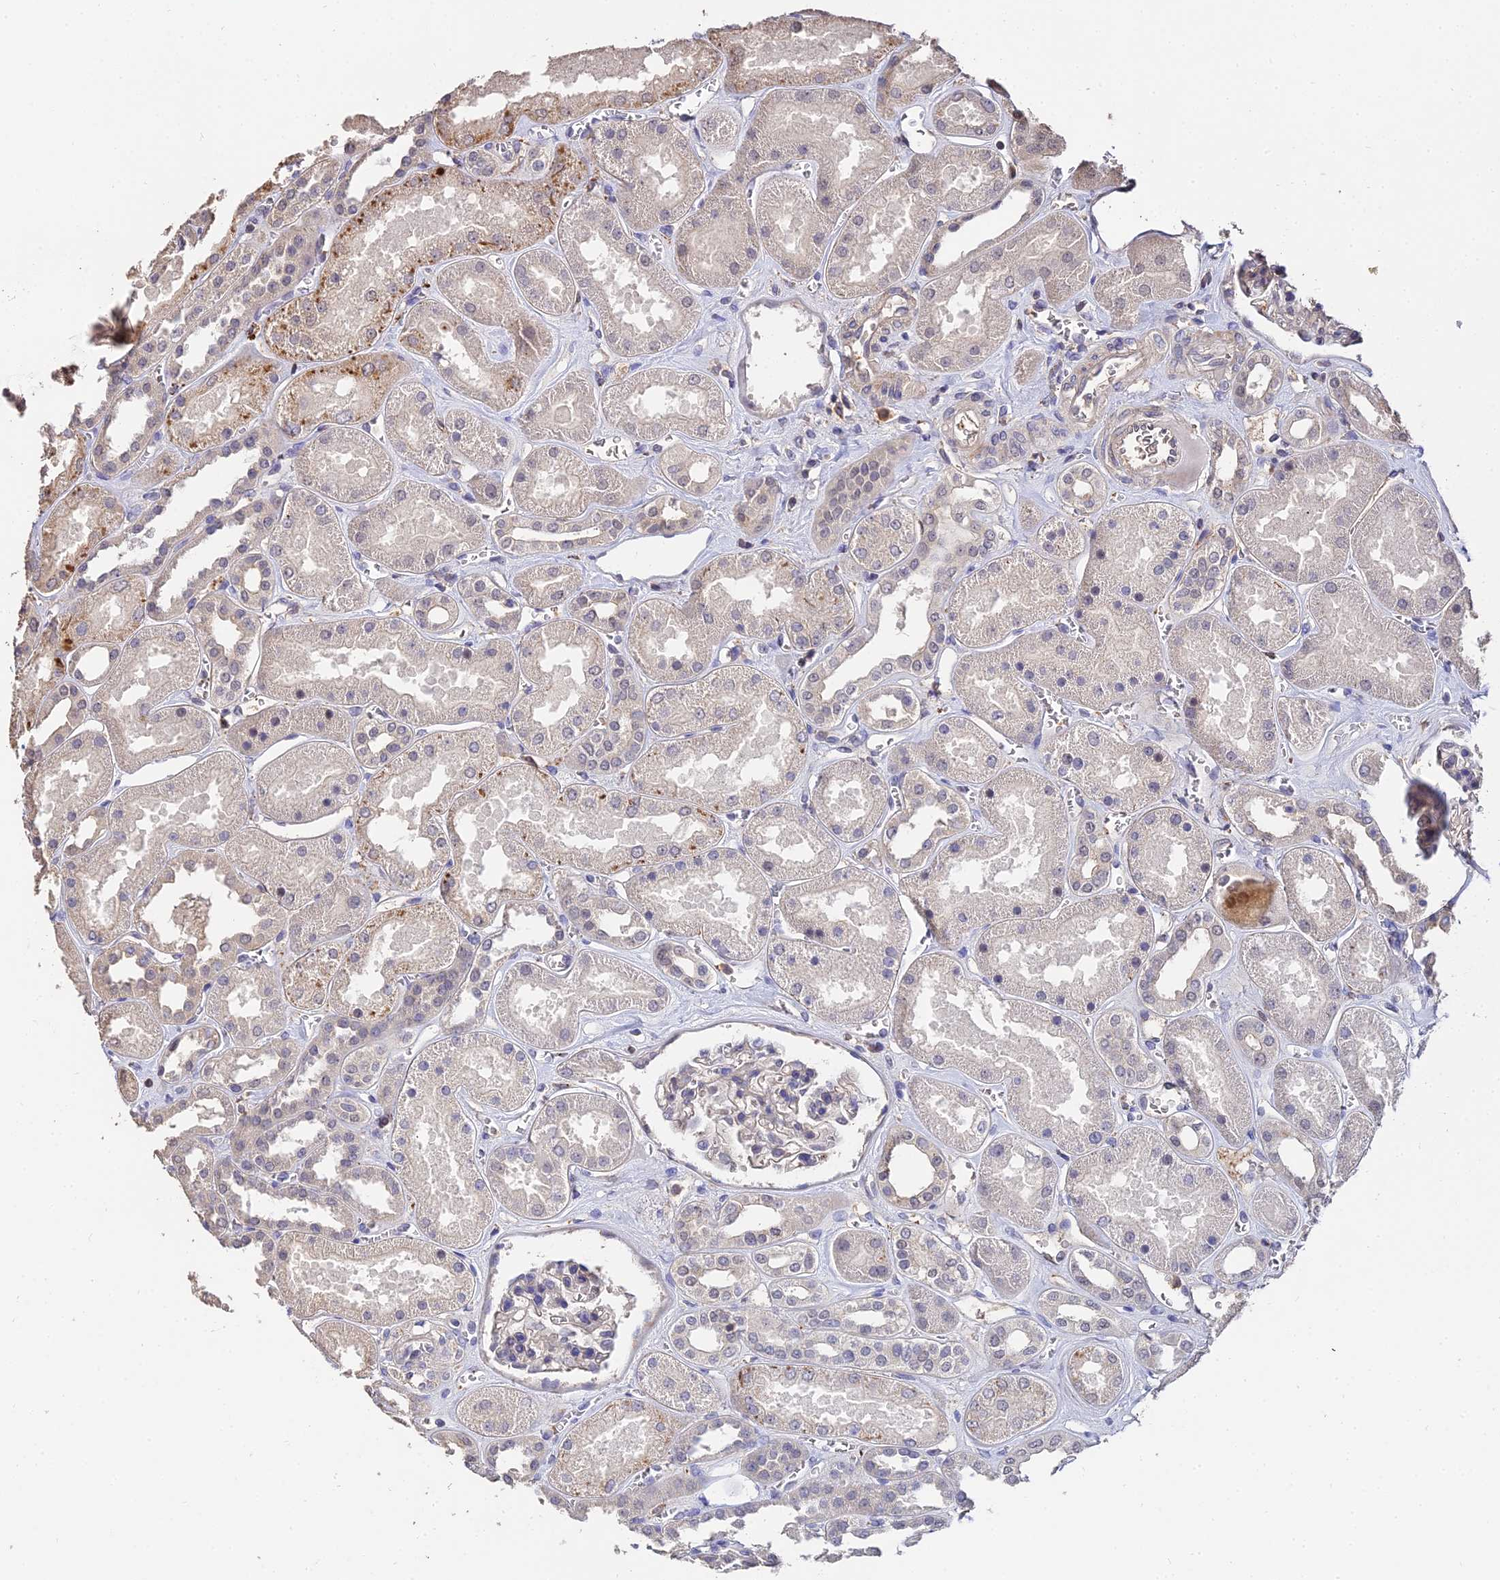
{"staining": {"intensity": "weak", "quantity": "<25%", "location": "cytoplasmic/membranous"}, "tissue": "kidney", "cell_type": "Cells in glomeruli", "image_type": "normal", "snomed": [{"axis": "morphology", "description": "Normal tissue, NOS"}, {"axis": "morphology", "description": "Adenocarcinoma, NOS"}, {"axis": "topography", "description": "Kidney"}], "caption": "Kidney stained for a protein using immunohistochemistry (IHC) demonstrates no staining cells in glomeruli.", "gene": "LSM5", "patient": {"sex": "female", "age": 68}}